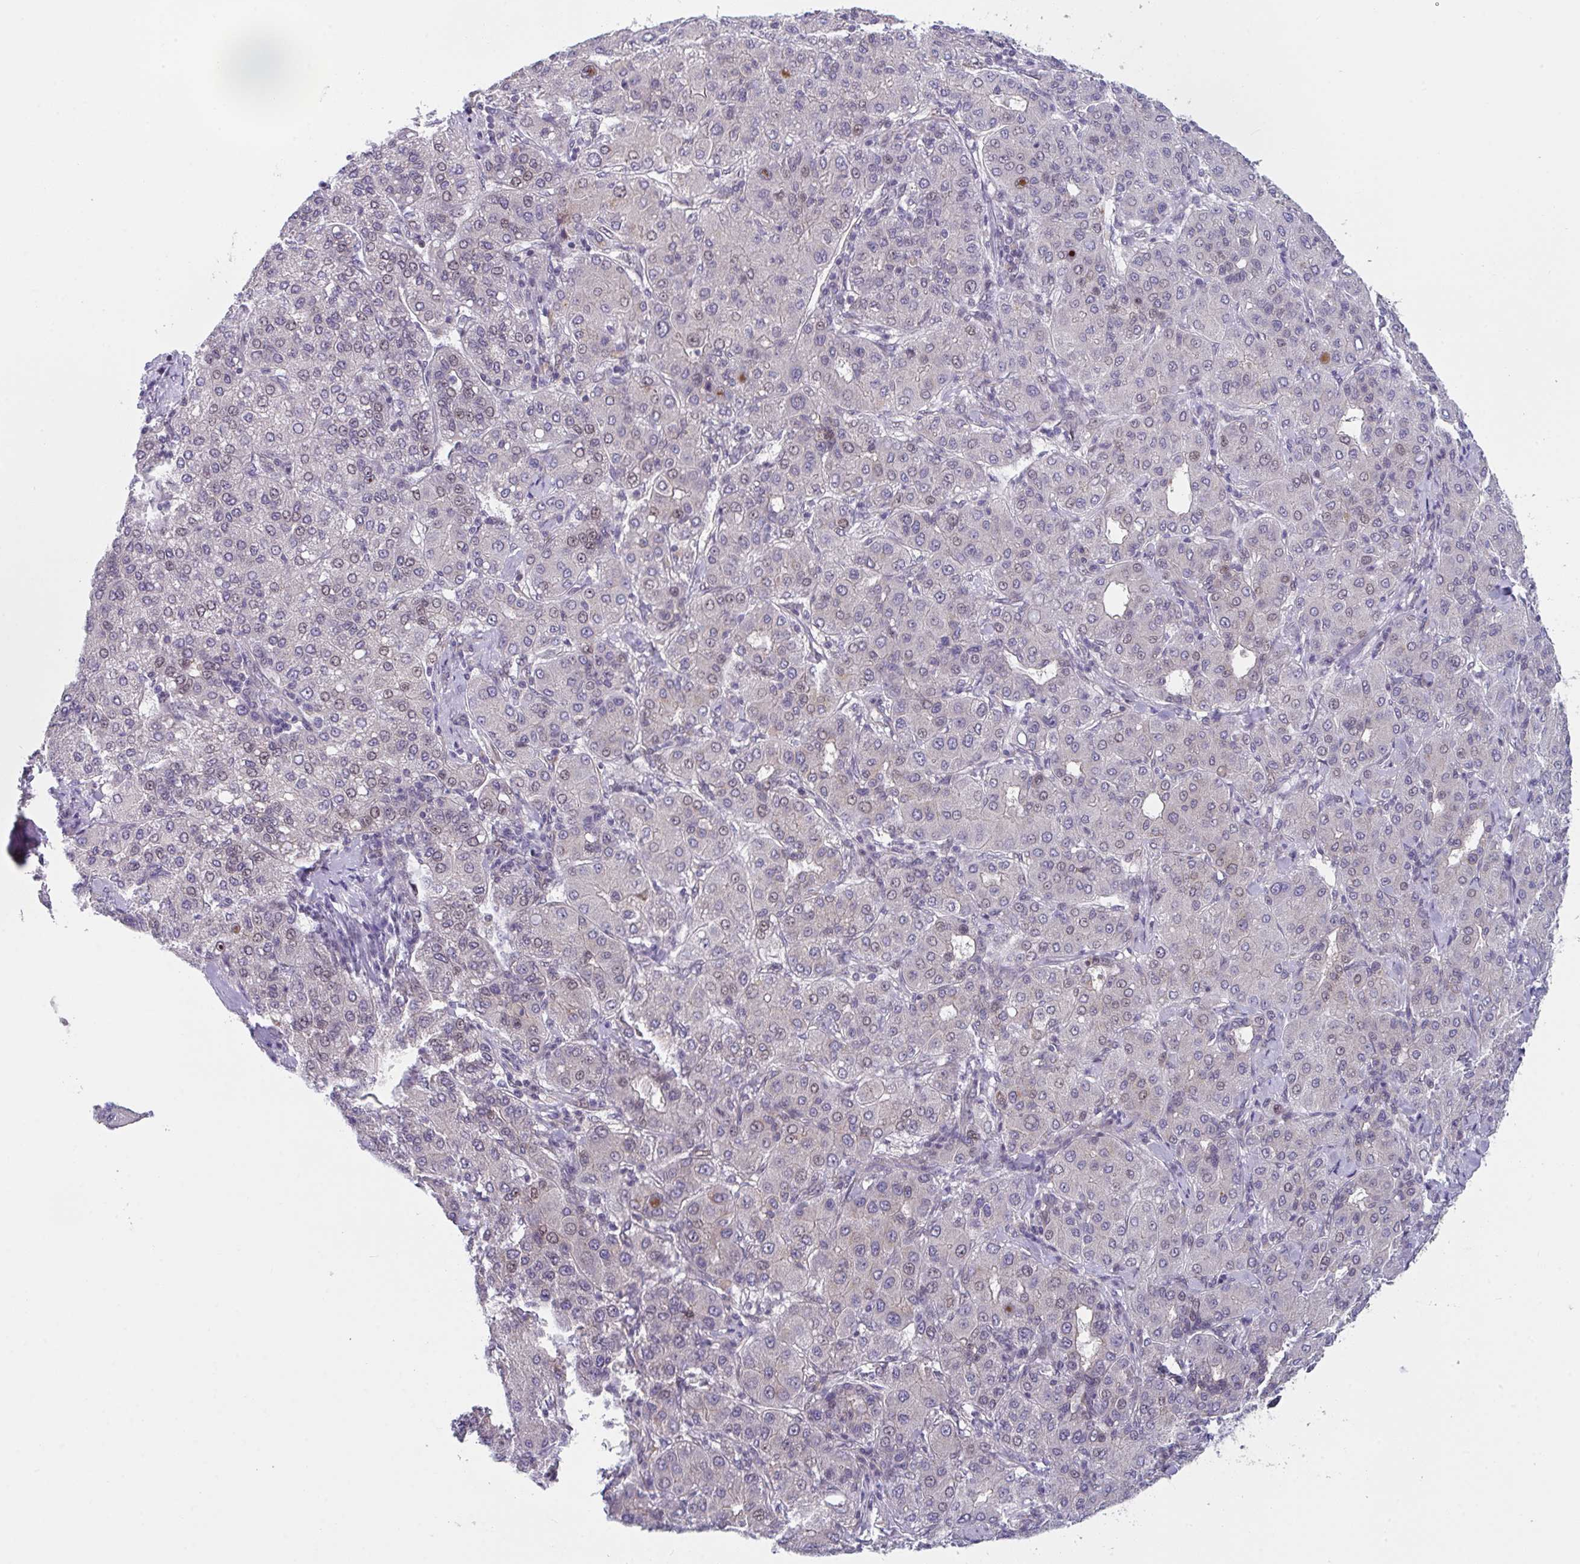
{"staining": {"intensity": "weak", "quantity": "25%-75%", "location": "nuclear"}, "tissue": "liver cancer", "cell_type": "Tumor cells", "image_type": "cancer", "snomed": [{"axis": "morphology", "description": "Carcinoma, Hepatocellular, NOS"}, {"axis": "topography", "description": "Liver"}], "caption": "Weak nuclear protein staining is present in about 25%-75% of tumor cells in liver cancer (hepatocellular carcinoma).", "gene": "RBM18", "patient": {"sex": "male", "age": 65}}